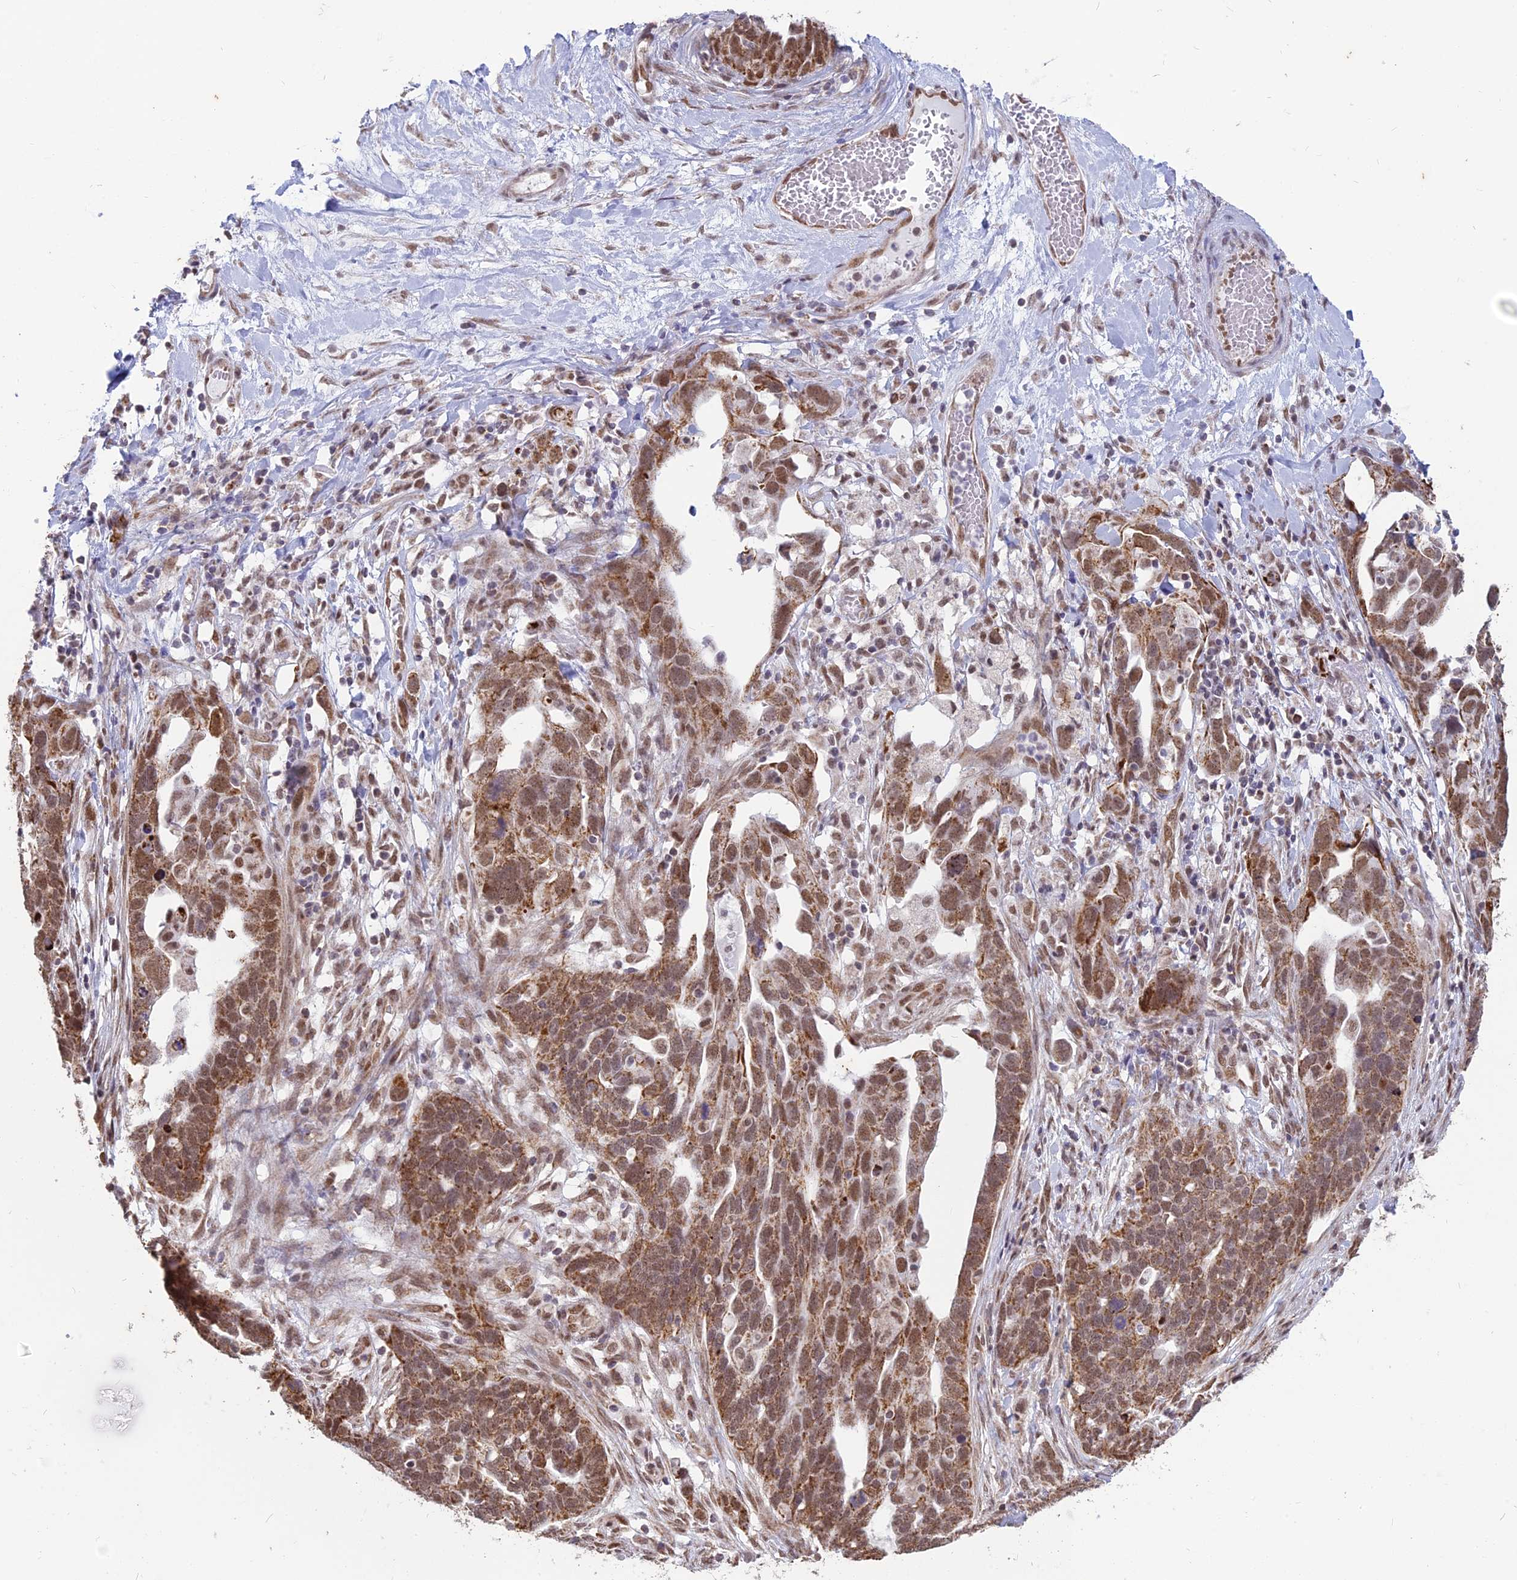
{"staining": {"intensity": "moderate", "quantity": ">75%", "location": "cytoplasmic/membranous,nuclear"}, "tissue": "ovarian cancer", "cell_type": "Tumor cells", "image_type": "cancer", "snomed": [{"axis": "morphology", "description": "Cystadenocarcinoma, serous, NOS"}, {"axis": "topography", "description": "Ovary"}], "caption": "Ovarian cancer stained for a protein (brown) demonstrates moderate cytoplasmic/membranous and nuclear positive expression in about >75% of tumor cells.", "gene": "ARHGAP40", "patient": {"sex": "female", "age": 54}}